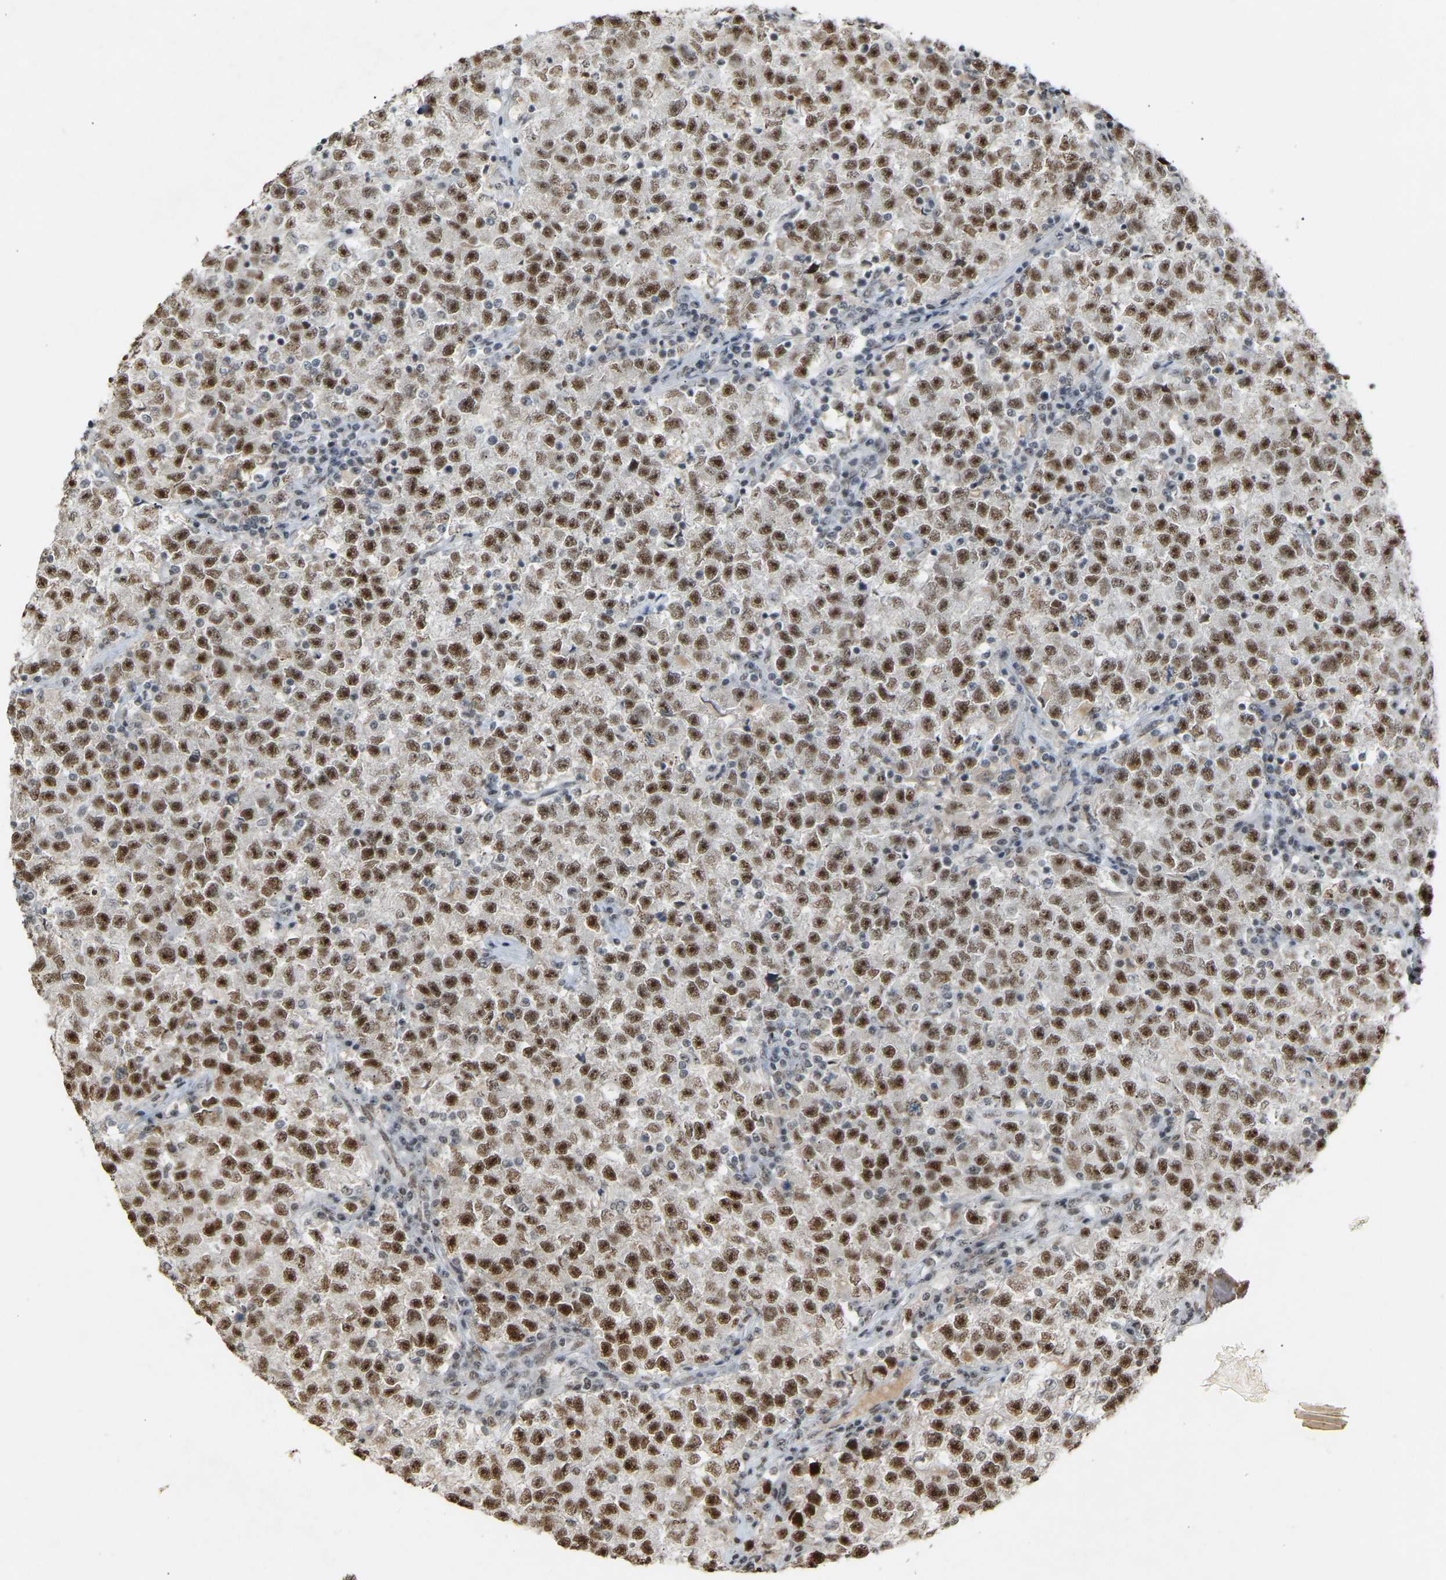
{"staining": {"intensity": "strong", "quantity": ">75%", "location": "nuclear"}, "tissue": "testis cancer", "cell_type": "Tumor cells", "image_type": "cancer", "snomed": [{"axis": "morphology", "description": "Seminoma, NOS"}, {"axis": "topography", "description": "Testis"}], "caption": "The micrograph exhibits staining of testis cancer (seminoma), revealing strong nuclear protein staining (brown color) within tumor cells. (DAB (3,3'-diaminobenzidine) IHC with brightfield microscopy, high magnification).", "gene": "NELFB", "patient": {"sex": "male", "age": 22}}